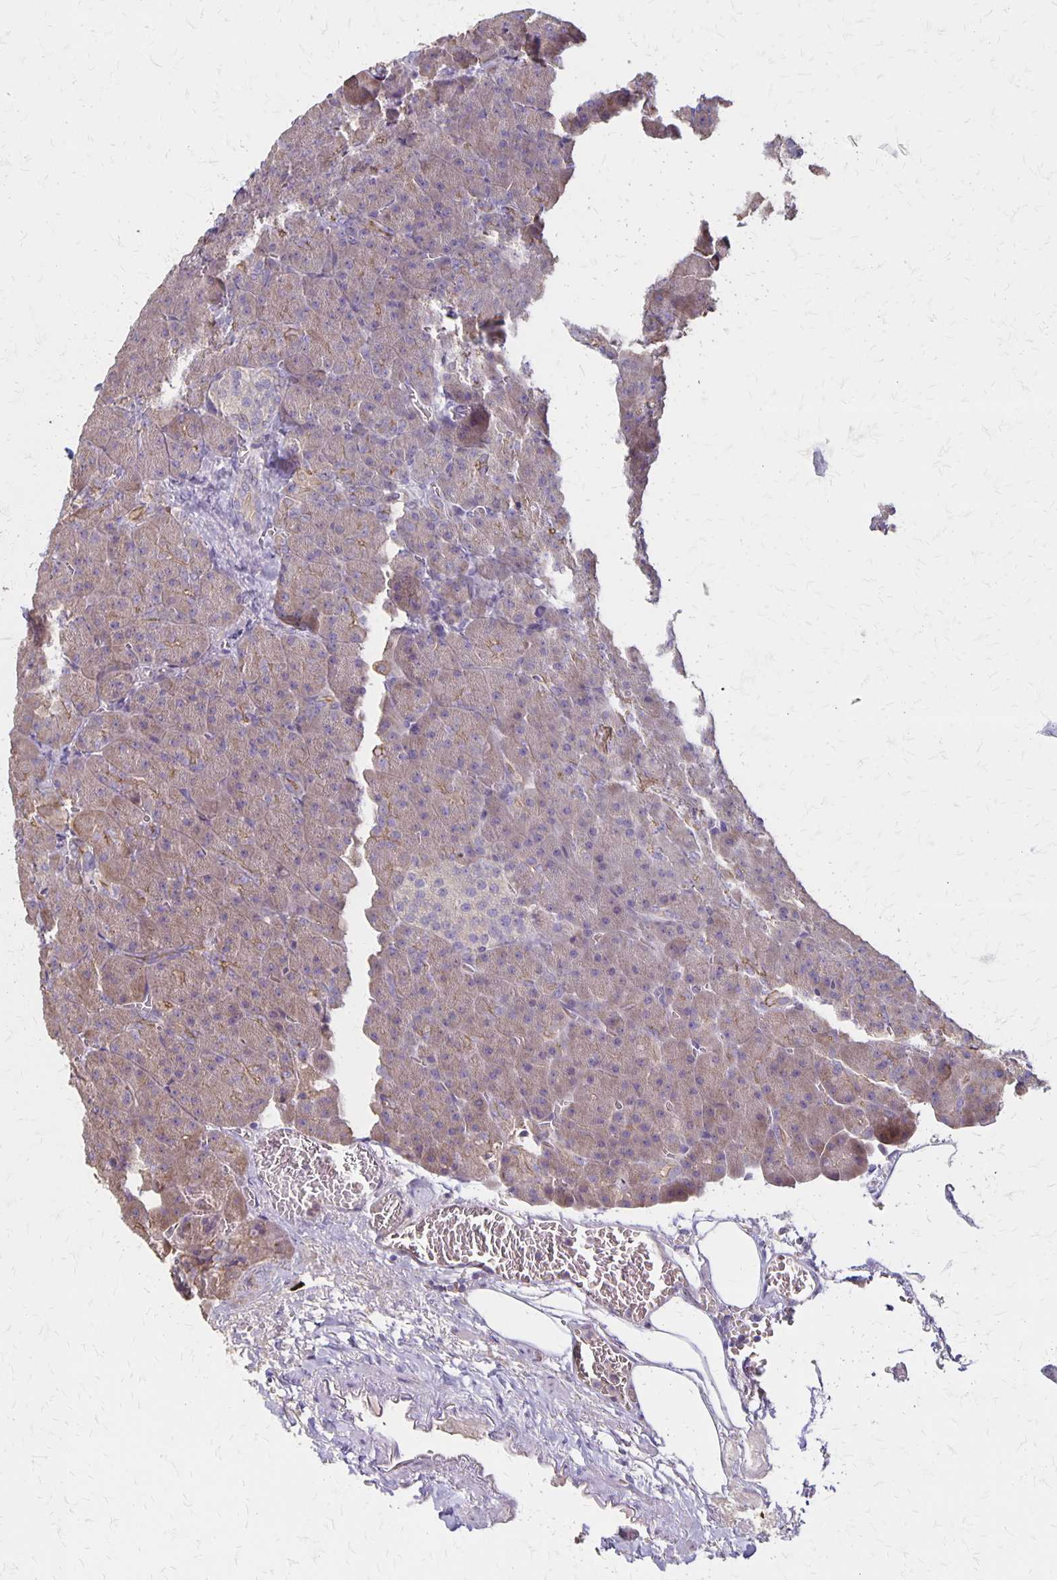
{"staining": {"intensity": "weak", "quantity": "25%-75%", "location": "cytoplasmic/membranous"}, "tissue": "pancreas", "cell_type": "Exocrine glandular cells", "image_type": "normal", "snomed": [{"axis": "morphology", "description": "Normal tissue, NOS"}, {"axis": "topography", "description": "Pancreas"}], "caption": "Pancreas was stained to show a protein in brown. There is low levels of weak cytoplasmic/membranous positivity in approximately 25%-75% of exocrine glandular cells.", "gene": "PROM2", "patient": {"sex": "female", "age": 74}}